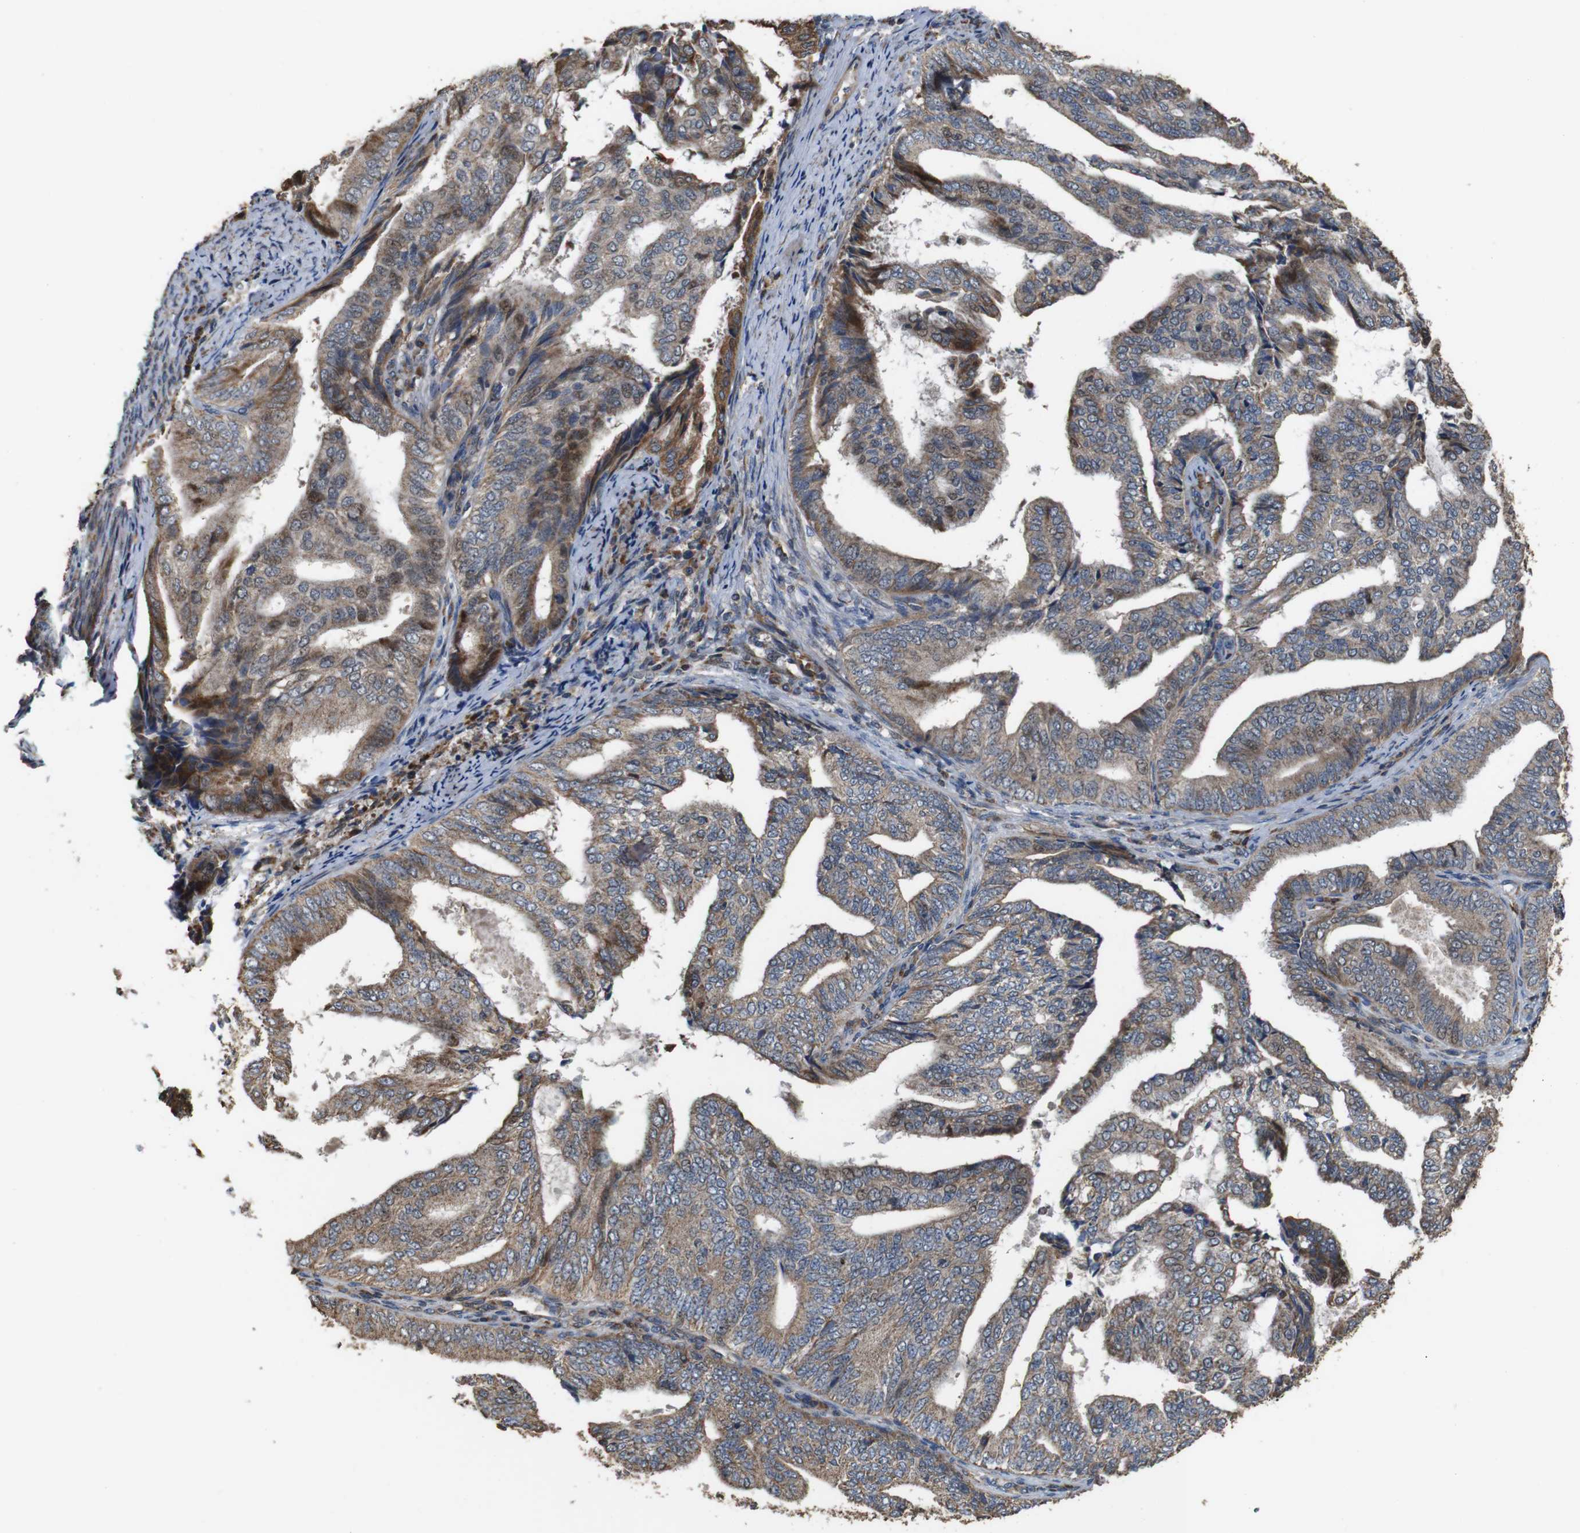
{"staining": {"intensity": "moderate", "quantity": ">75%", "location": "cytoplasmic/membranous,nuclear"}, "tissue": "endometrial cancer", "cell_type": "Tumor cells", "image_type": "cancer", "snomed": [{"axis": "morphology", "description": "Adenocarcinoma, NOS"}, {"axis": "topography", "description": "Endometrium"}], "caption": "Immunohistochemical staining of human adenocarcinoma (endometrial) demonstrates moderate cytoplasmic/membranous and nuclear protein positivity in about >75% of tumor cells. (IHC, brightfield microscopy, high magnification).", "gene": "SNN", "patient": {"sex": "female", "age": 58}}